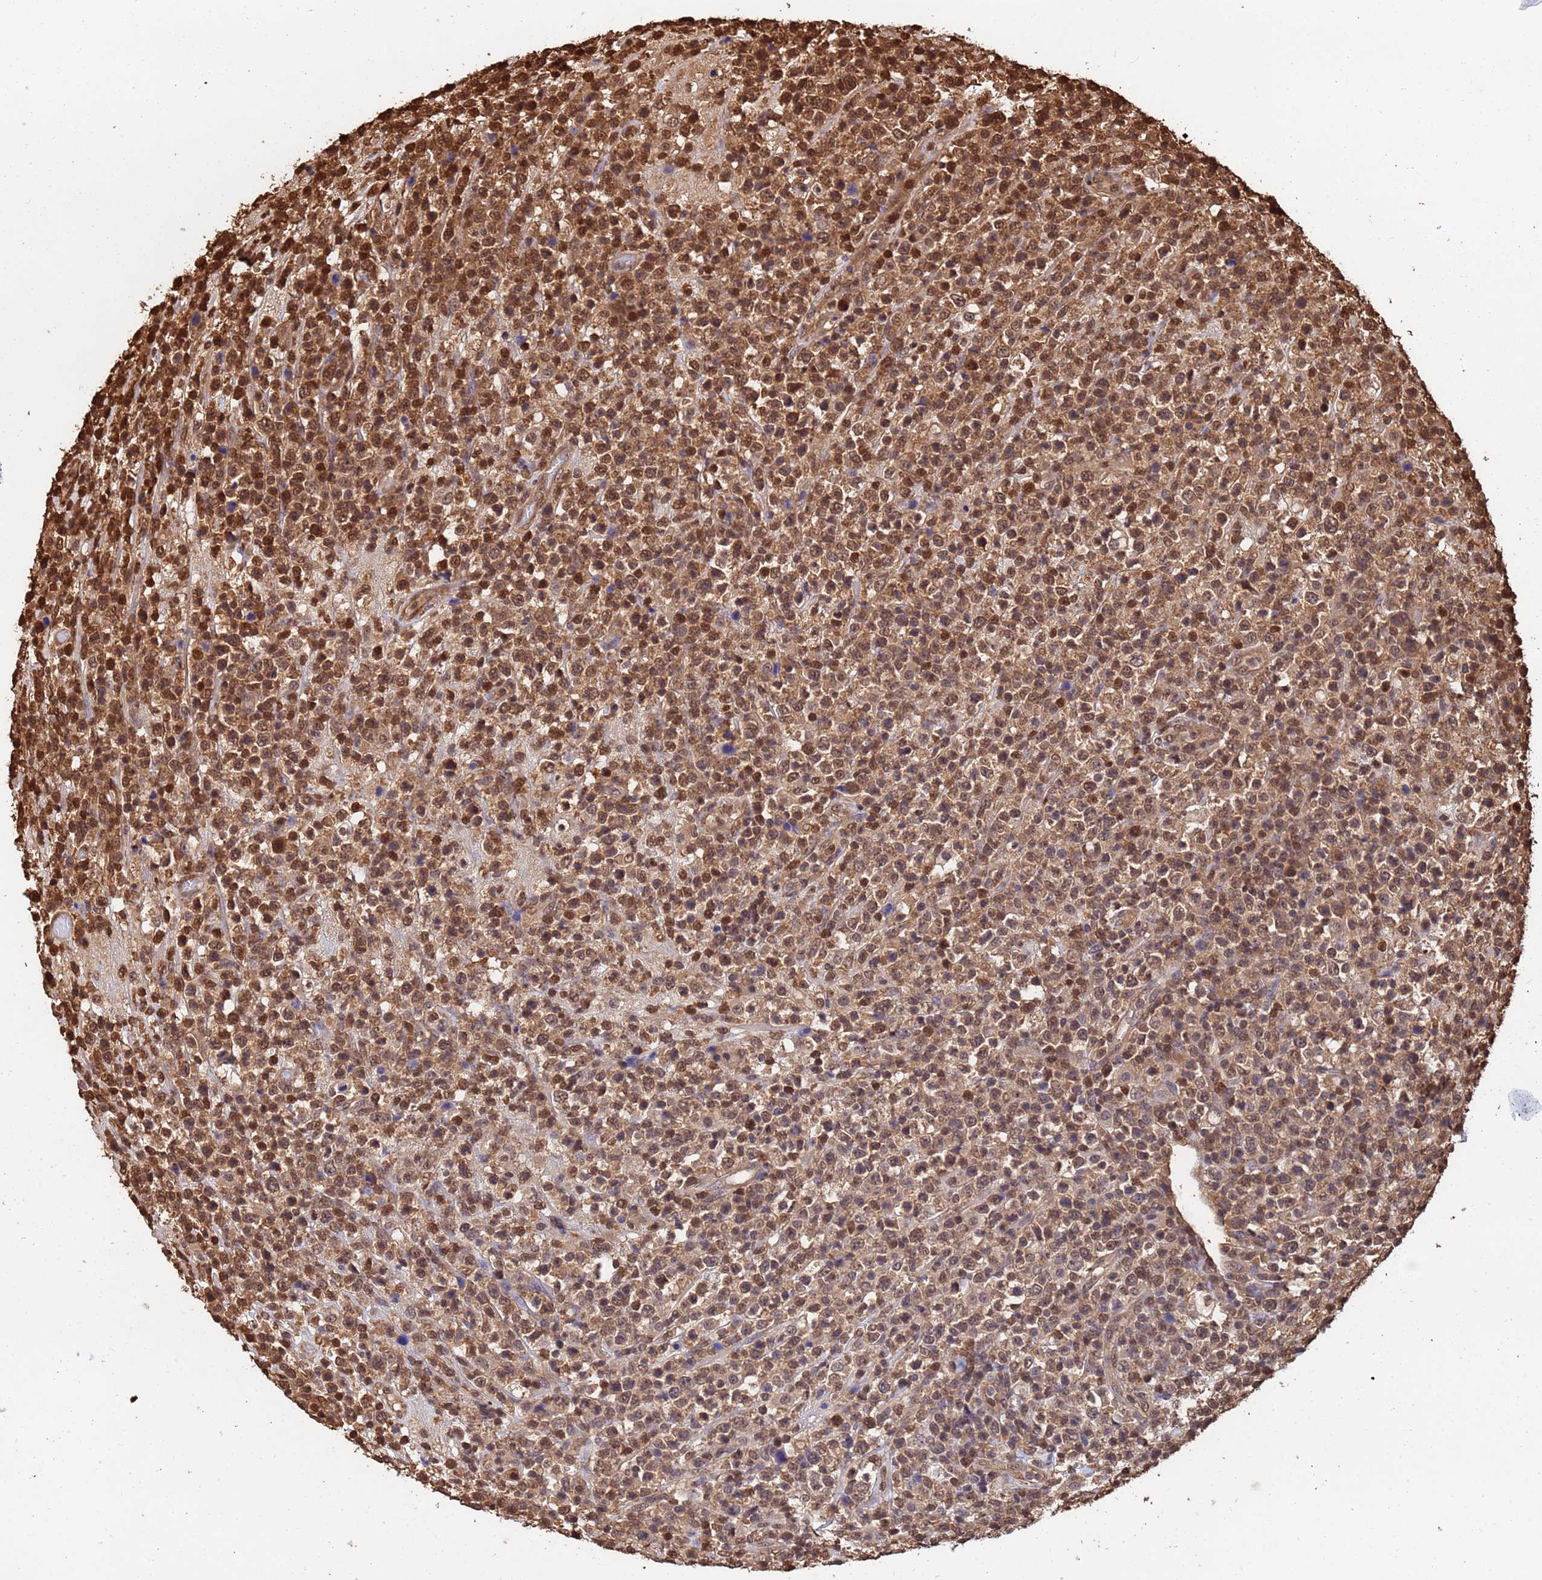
{"staining": {"intensity": "moderate", "quantity": ">75%", "location": "cytoplasmic/membranous,nuclear"}, "tissue": "lymphoma", "cell_type": "Tumor cells", "image_type": "cancer", "snomed": [{"axis": "morphology", "description": "Malignant lymphoma, non-Hodgkin's type, High grade"}, {"axis": "topography", "description": "Colon"}], "caption": "Approximately >75% of tumor cells in lymphoma display moderate cytoplasmic/membranous and nuclear protein staining as visualized by brown immunohistochemical staining.", "gene": "SUMO4", "patient": {"sex": "female", "age": 53}}